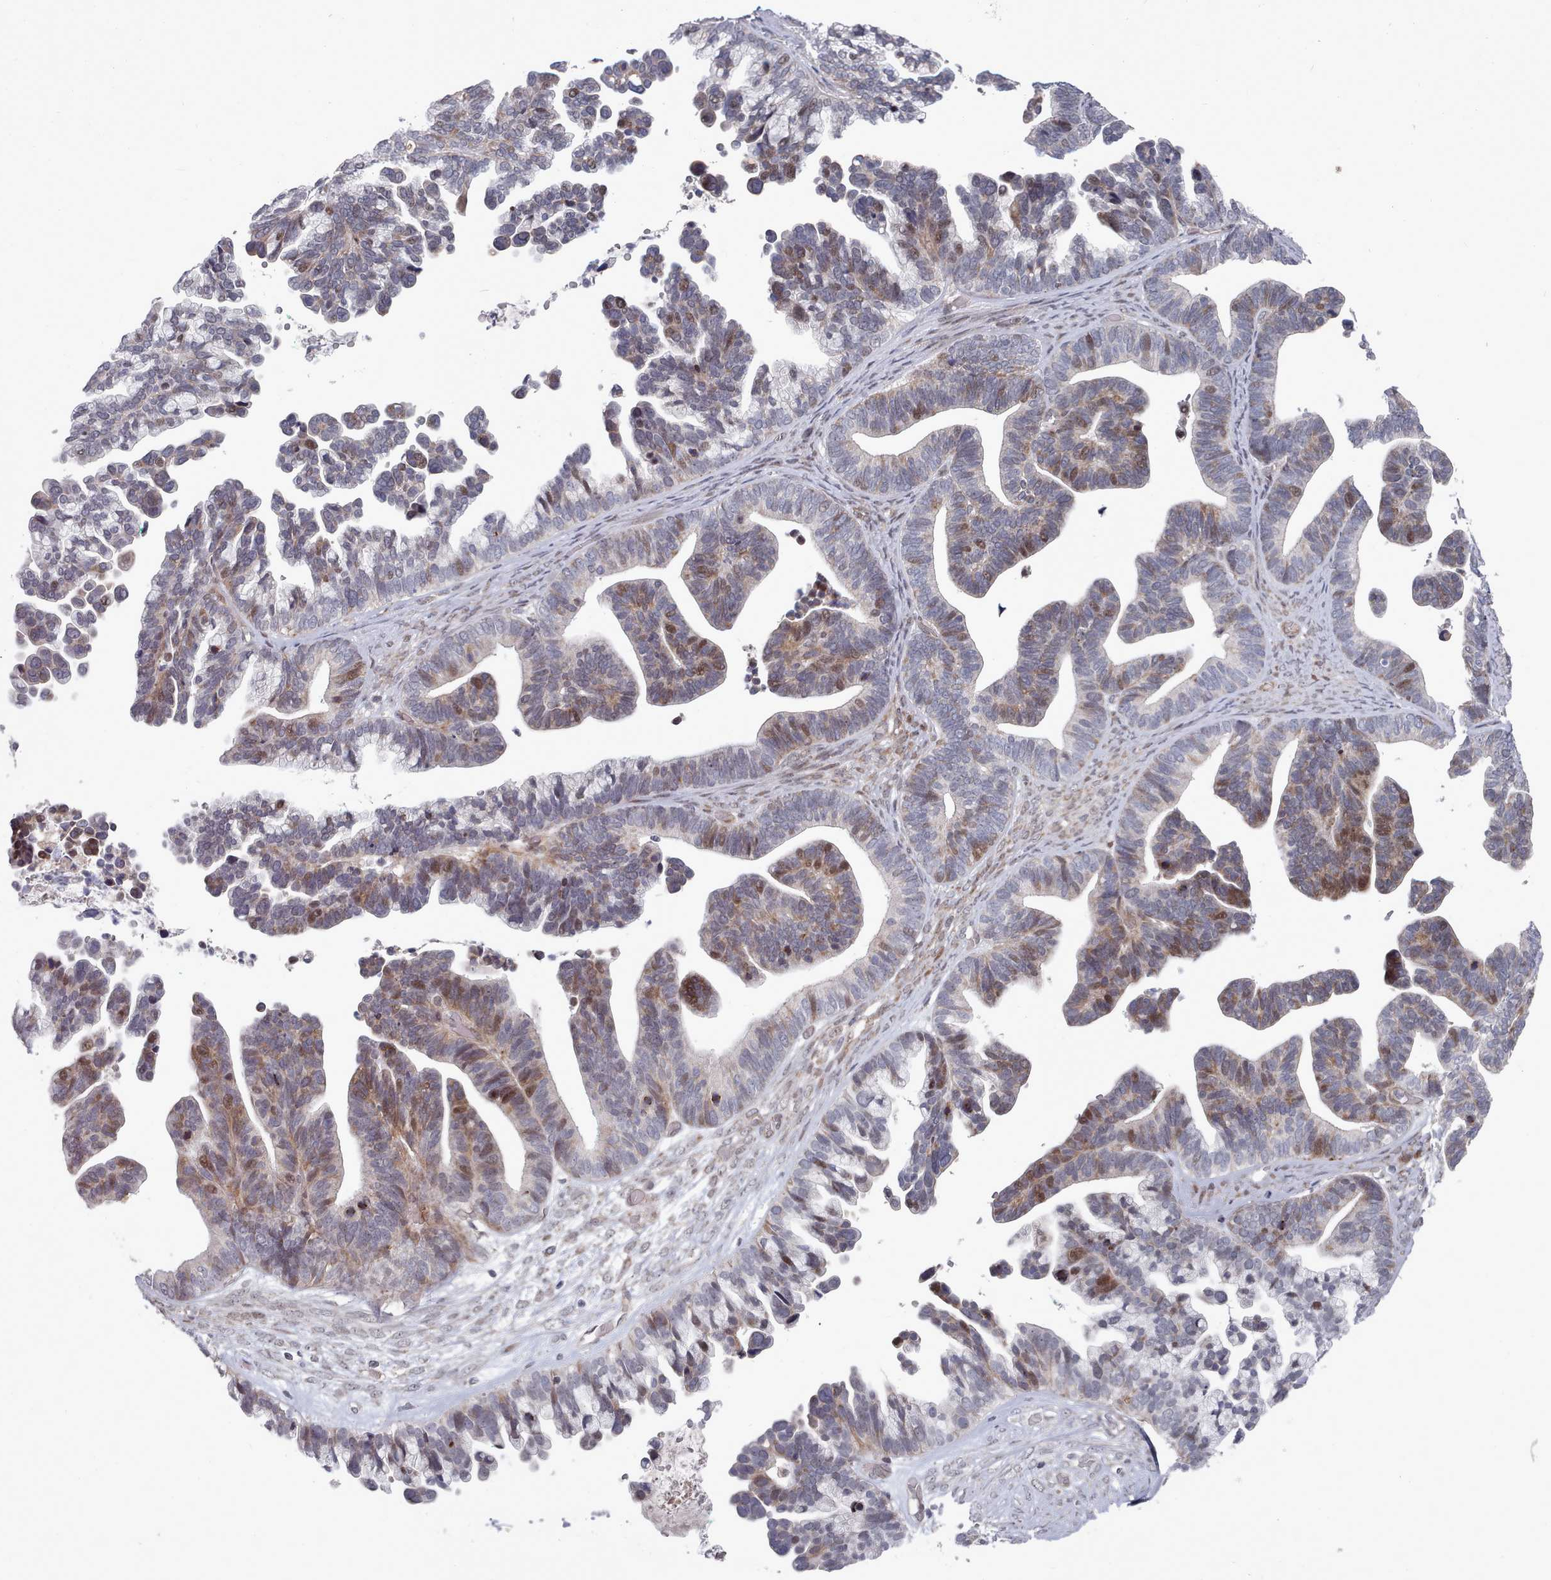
{"staining": {"intensity": "moderate", "quantity": "<25%", "location": "cytoplasmic/membranous"}, "tissue": "ovarian cancer", "cell_type": "Tumor cells", "image_type": "cancer", "snomed": [{"axis": "morphology", "description": "Cystadenocarcinoma, serous, NOS"}, {"axis": "topography", "description": "Ovary"}], "caption": "Immunohistochemical staining of human ovarian cancer (serous cystadenocarcinoma) demonstrates moderate cytoplasmic/membranous protein expression in about <25% of tumor cells. (DAB (3,3'-diaminobenzidine) = brown stain, brightfield microscopy at high magnification).", "gene": "CPSF4", "patient": {"sex": "female", "age": 56}}